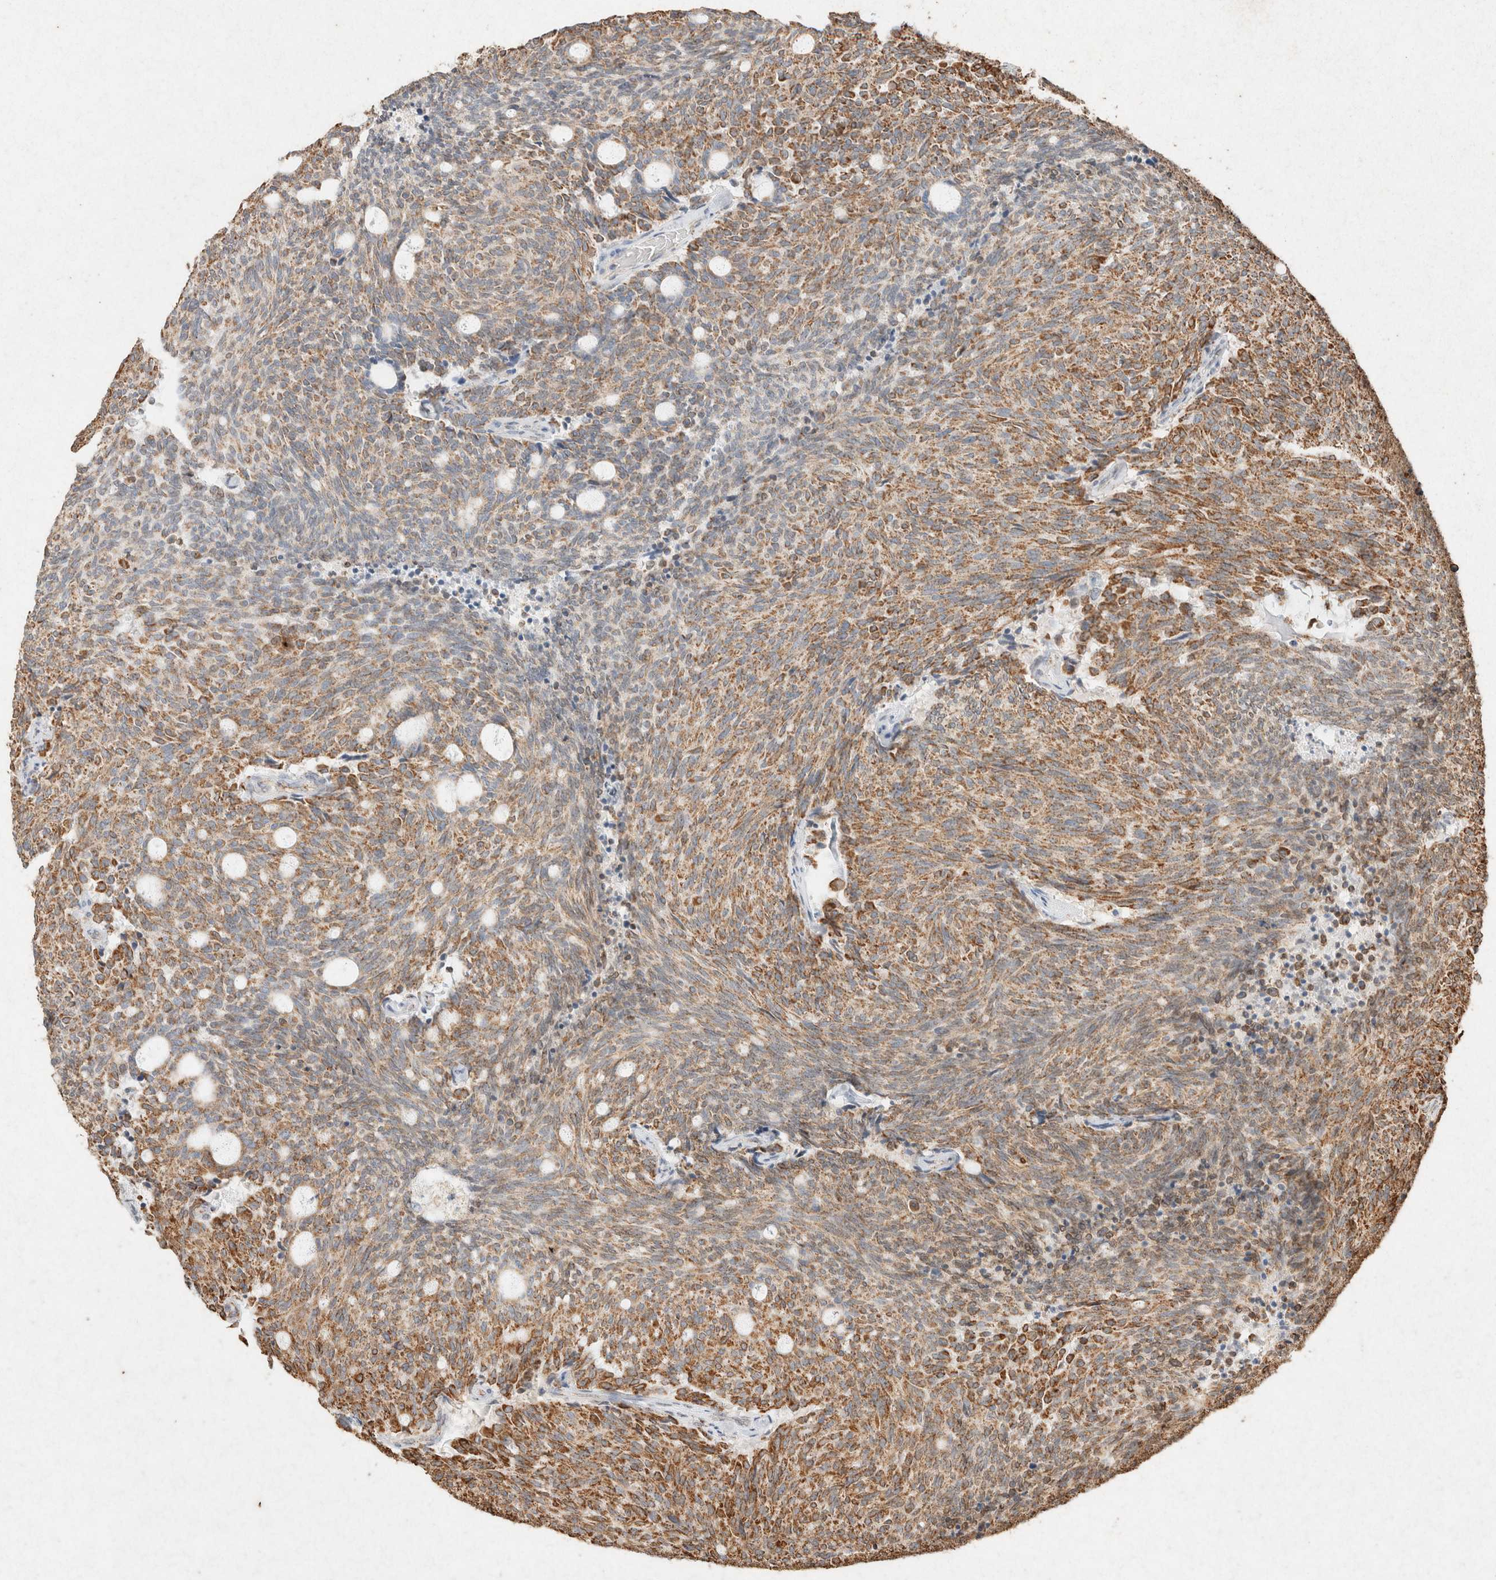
{"staining": {"intensity": "moderate", "quantity": ">75%", "location": "cytoplasmic/membranous"}, "tissue": "carcinoid", "cell_type": "Tumor cells", "image_type": "cancer", "snomed": [{"axis": "morphology", "description": "Carcinoid, malignant, NOS"}, {"axis": "topography", "description": "Pancreas"}], "caption": "A brown stain highlights moderate cytoplasmic/membranous positivity of a protein in human carcinoid (malignant) tumor cells. (brown staining indicates protein expression, while blue staining denotes nuclei).", "gene": "SDC2", "patient": {"sex": "female", "age": 54}}